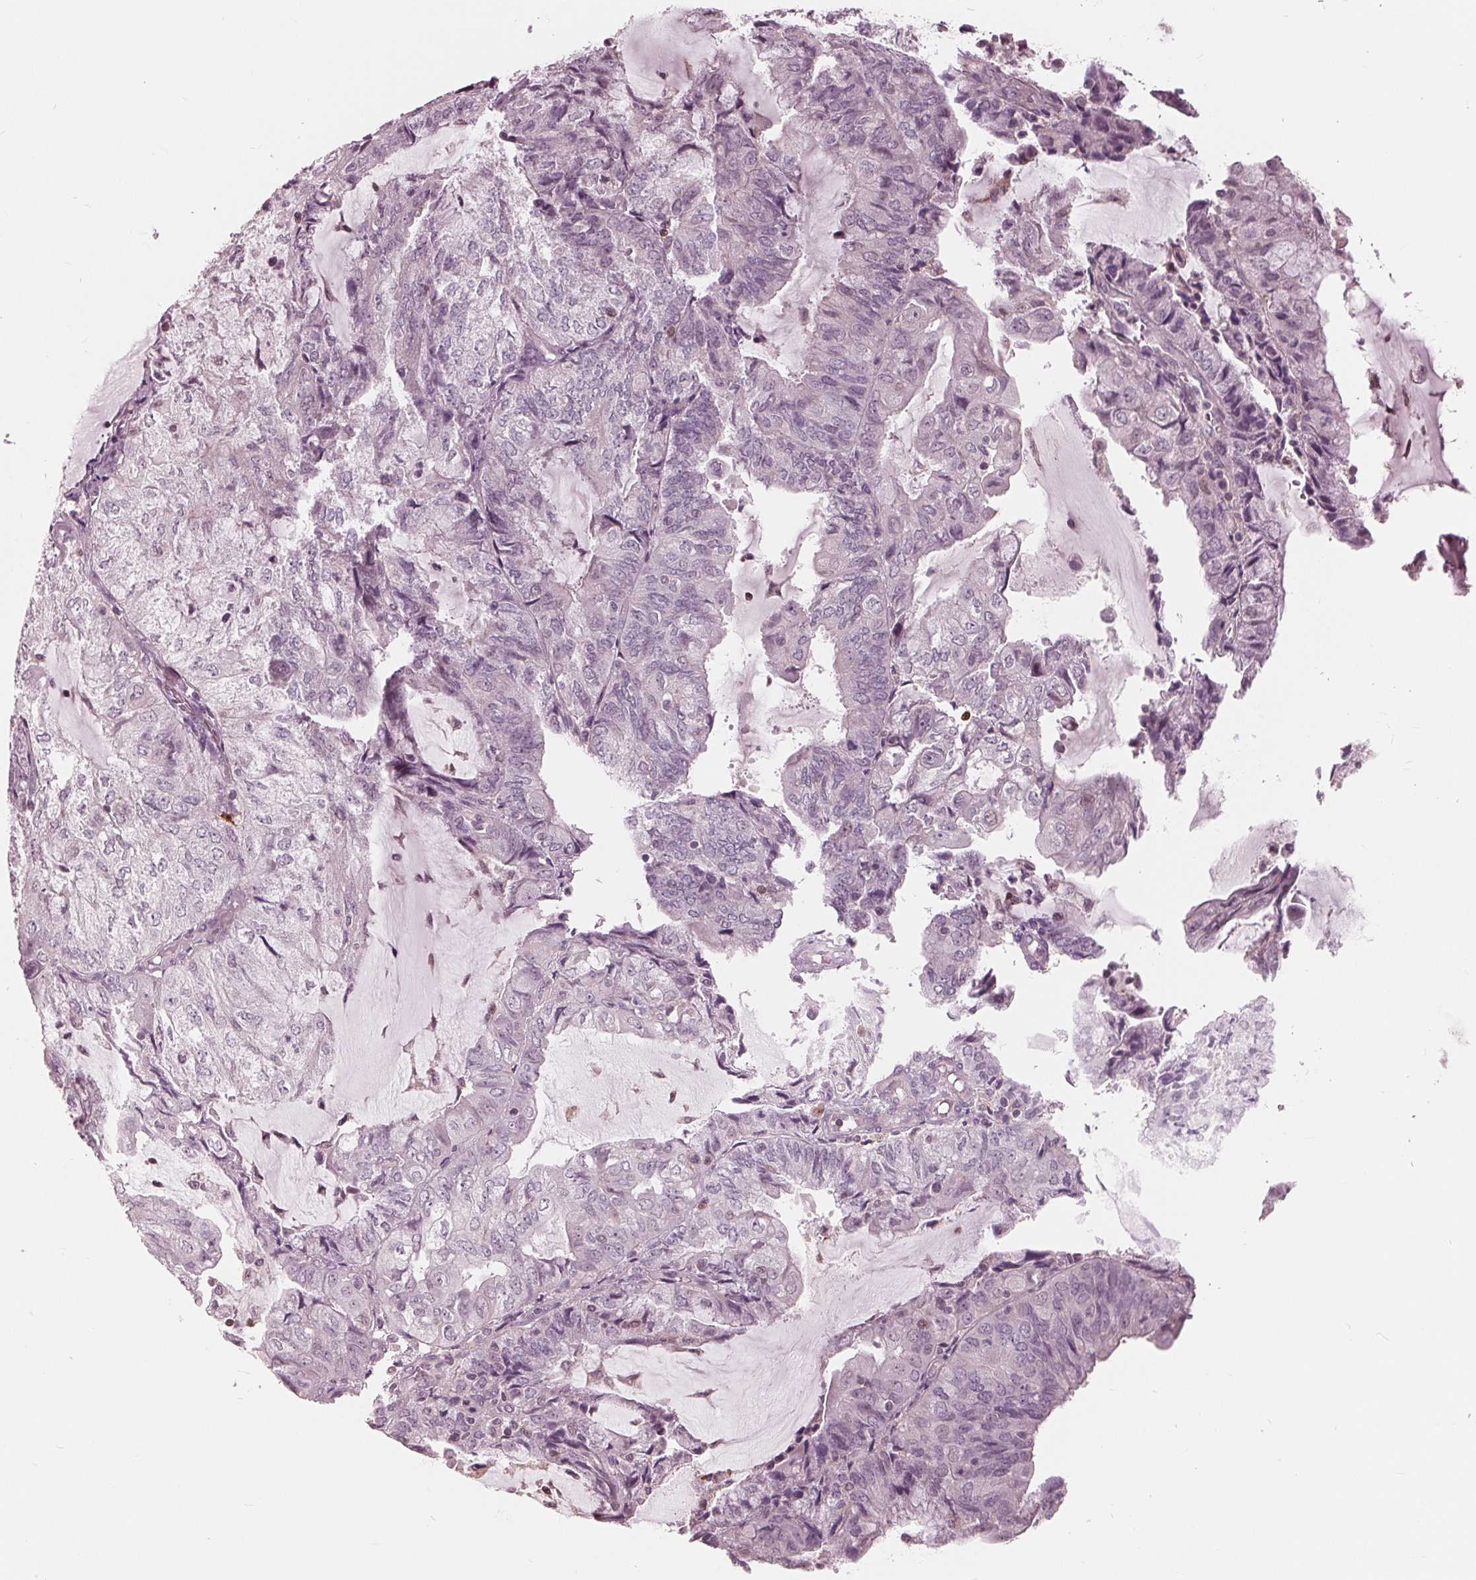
{"staining": {"intensity": "negative", "quantity": "none", "location": "none"}, "tissue": "endometrial cancer", "cell_type": "Tumor cells", "image_type": "cancer", "snomed": [{"axis": "morphology", "description": "Adenocarcinoma, NOS"}, {"axis": "topography", "description": "Endometrium"}], "caption": "Adenocarcinoma (endometrial) was stained to show a protein in brown. There is no significant expression in tumor cells.", "gene": "ING3", "patient": {"sex": "female", "age": 81}}